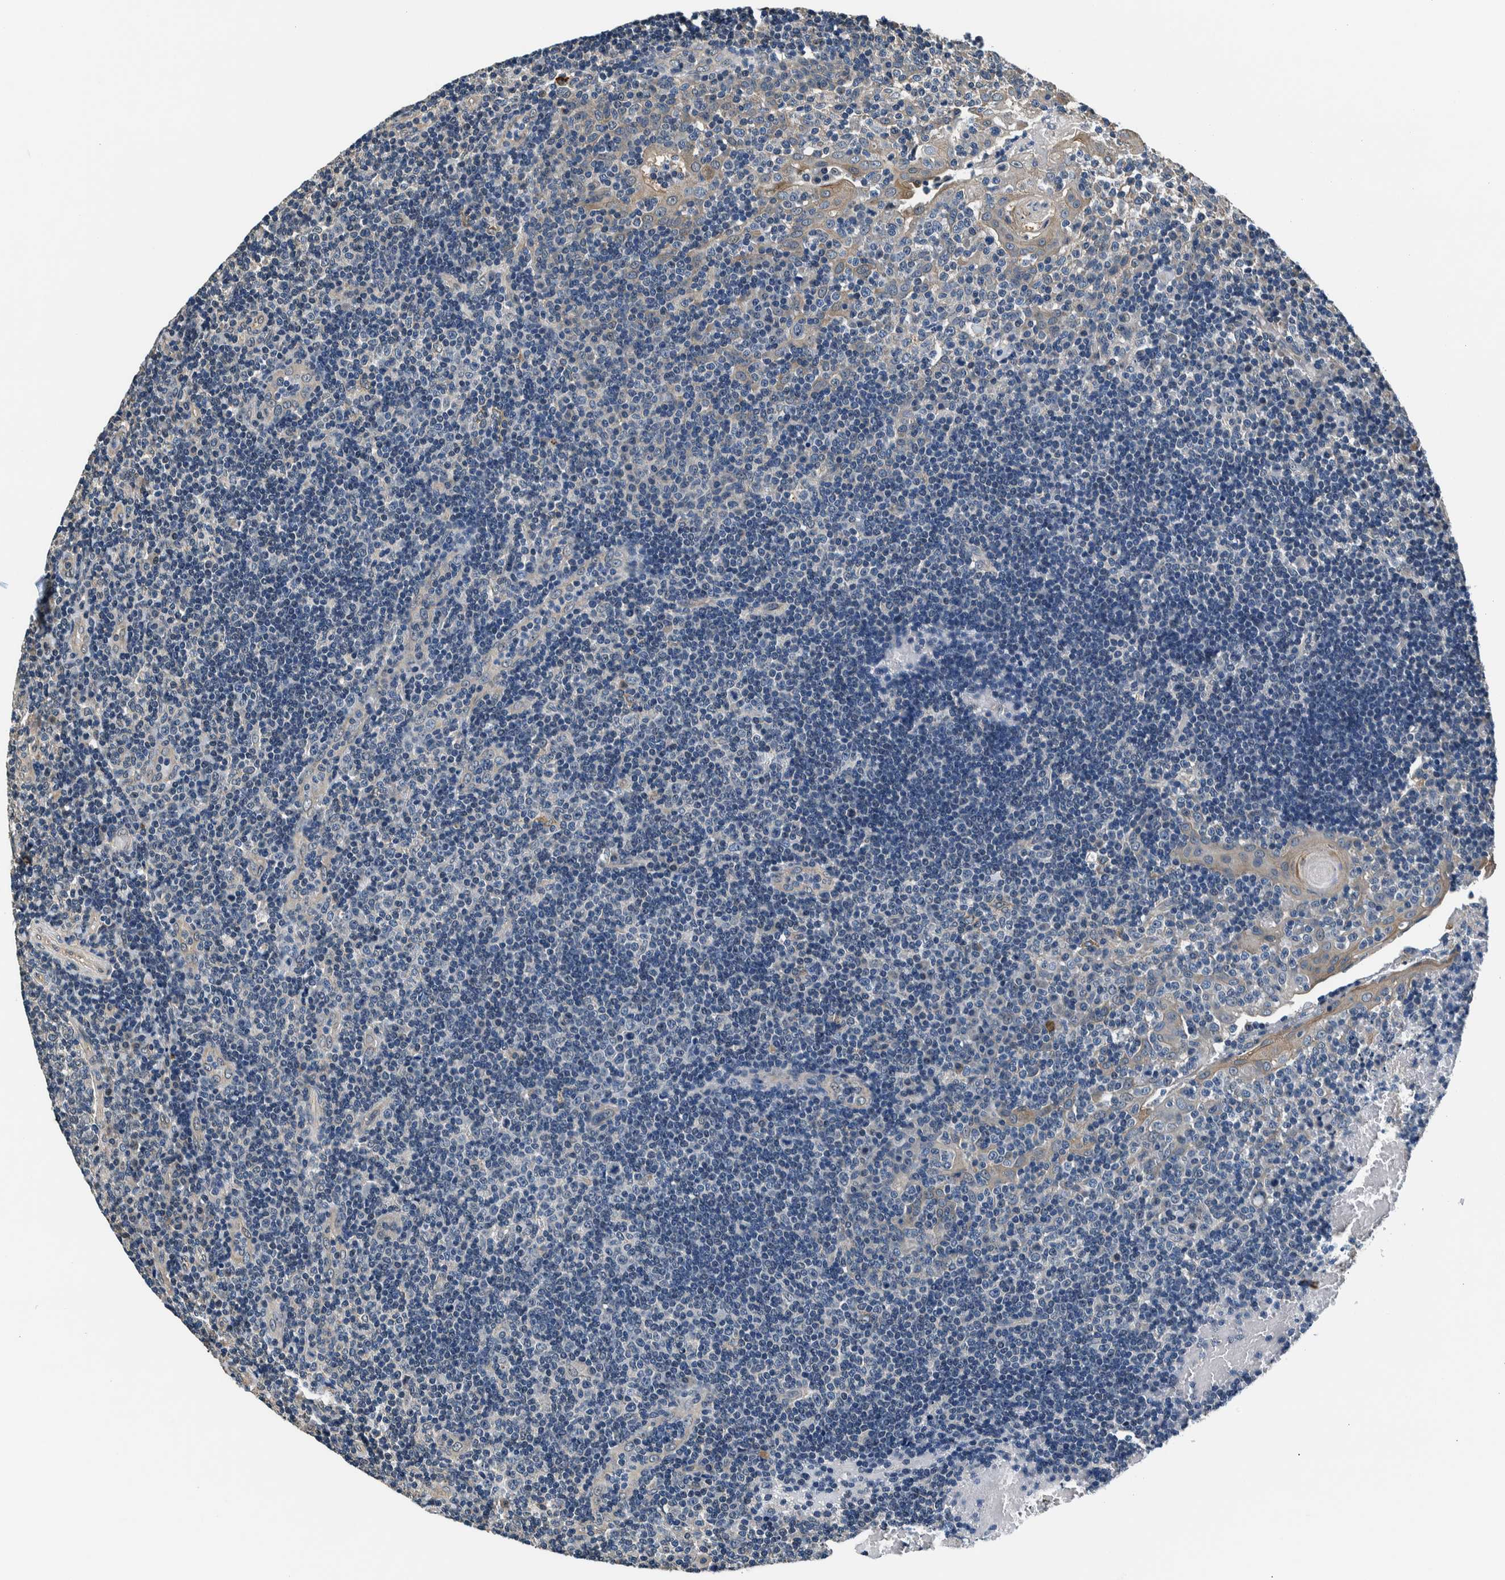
{"staining": {"intensity": "negative", "quantity": "none", "location": "none"}, "tissue": "tonsil", "cell_type": "Non-germinal center cells", "image_type": "normal", "snomed": [{"axis": "morphology", "description": "Normal tissue, NOS"}, {"axis": "topography", "description": "Tonsil"}], "caption": "Immunohistochemistry (IHC) of normal human tonsil shows no positivity in non-germinal center cells.", "gene": "NIBAN2", "patient": {"sex": "female", "age": 40}}